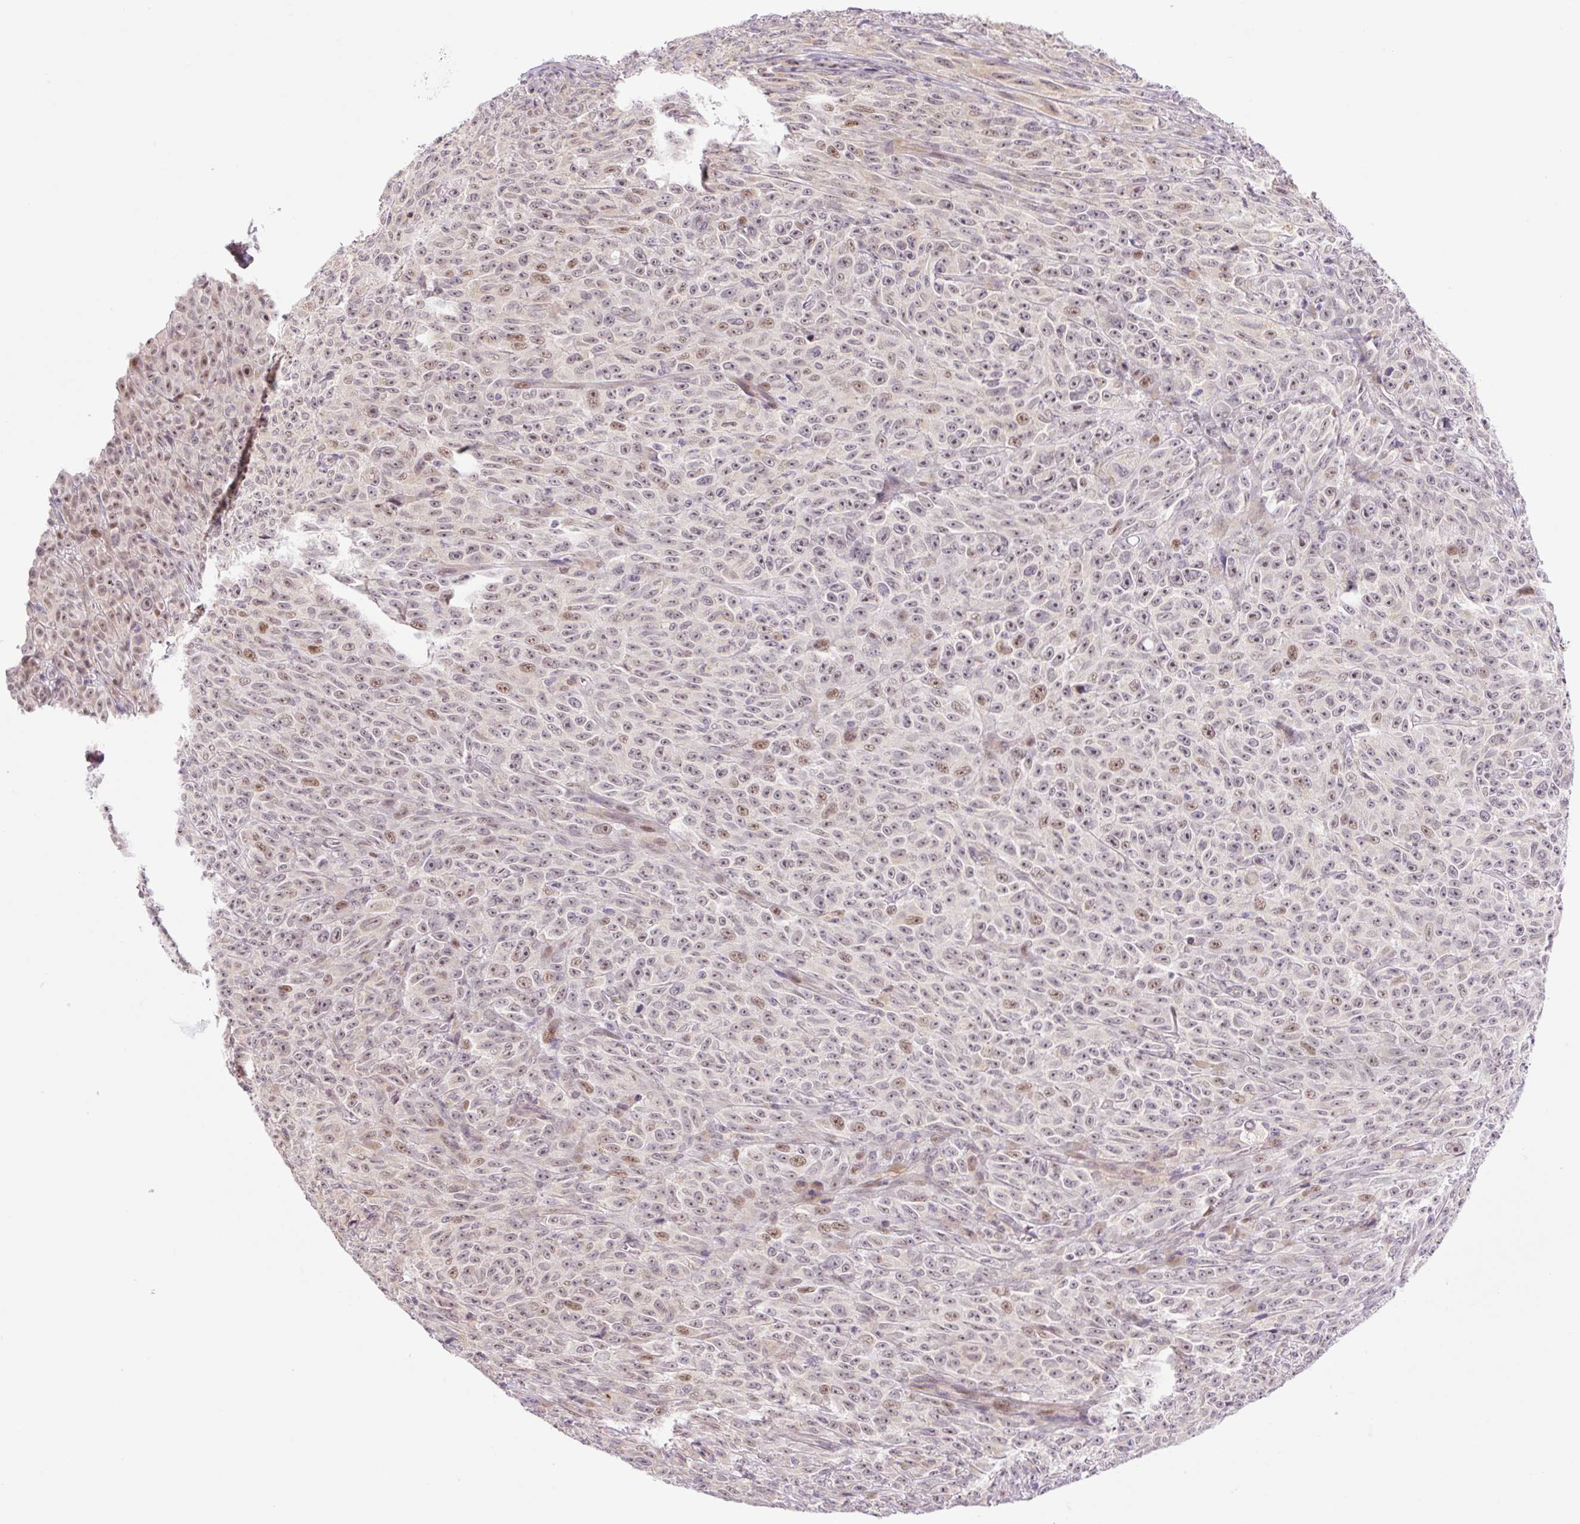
{"staining": {"intensity": "moderate", "quantity": "<25%", "location": "nuclear"}, "tissue": "melanoma", "cell_type": "Tumor cells", "image_type": "cancer", "snomed": [{"axis": "morphology", "description": "Malignant melanoma, NOS"}, {"axis": "topography", "description": "Skin"}], "caption": "Immunohistochemistry photomicrograph of neoplastic tissue: malignant melanoma stained using immunohistochemistry exhibits low levels of moderate protein expression localized specifically in the nuclear of tumor cells, appearing as a nuclear brown color.", "gene": "ICE1", "patient": {"sex": "female", "age": 82}}